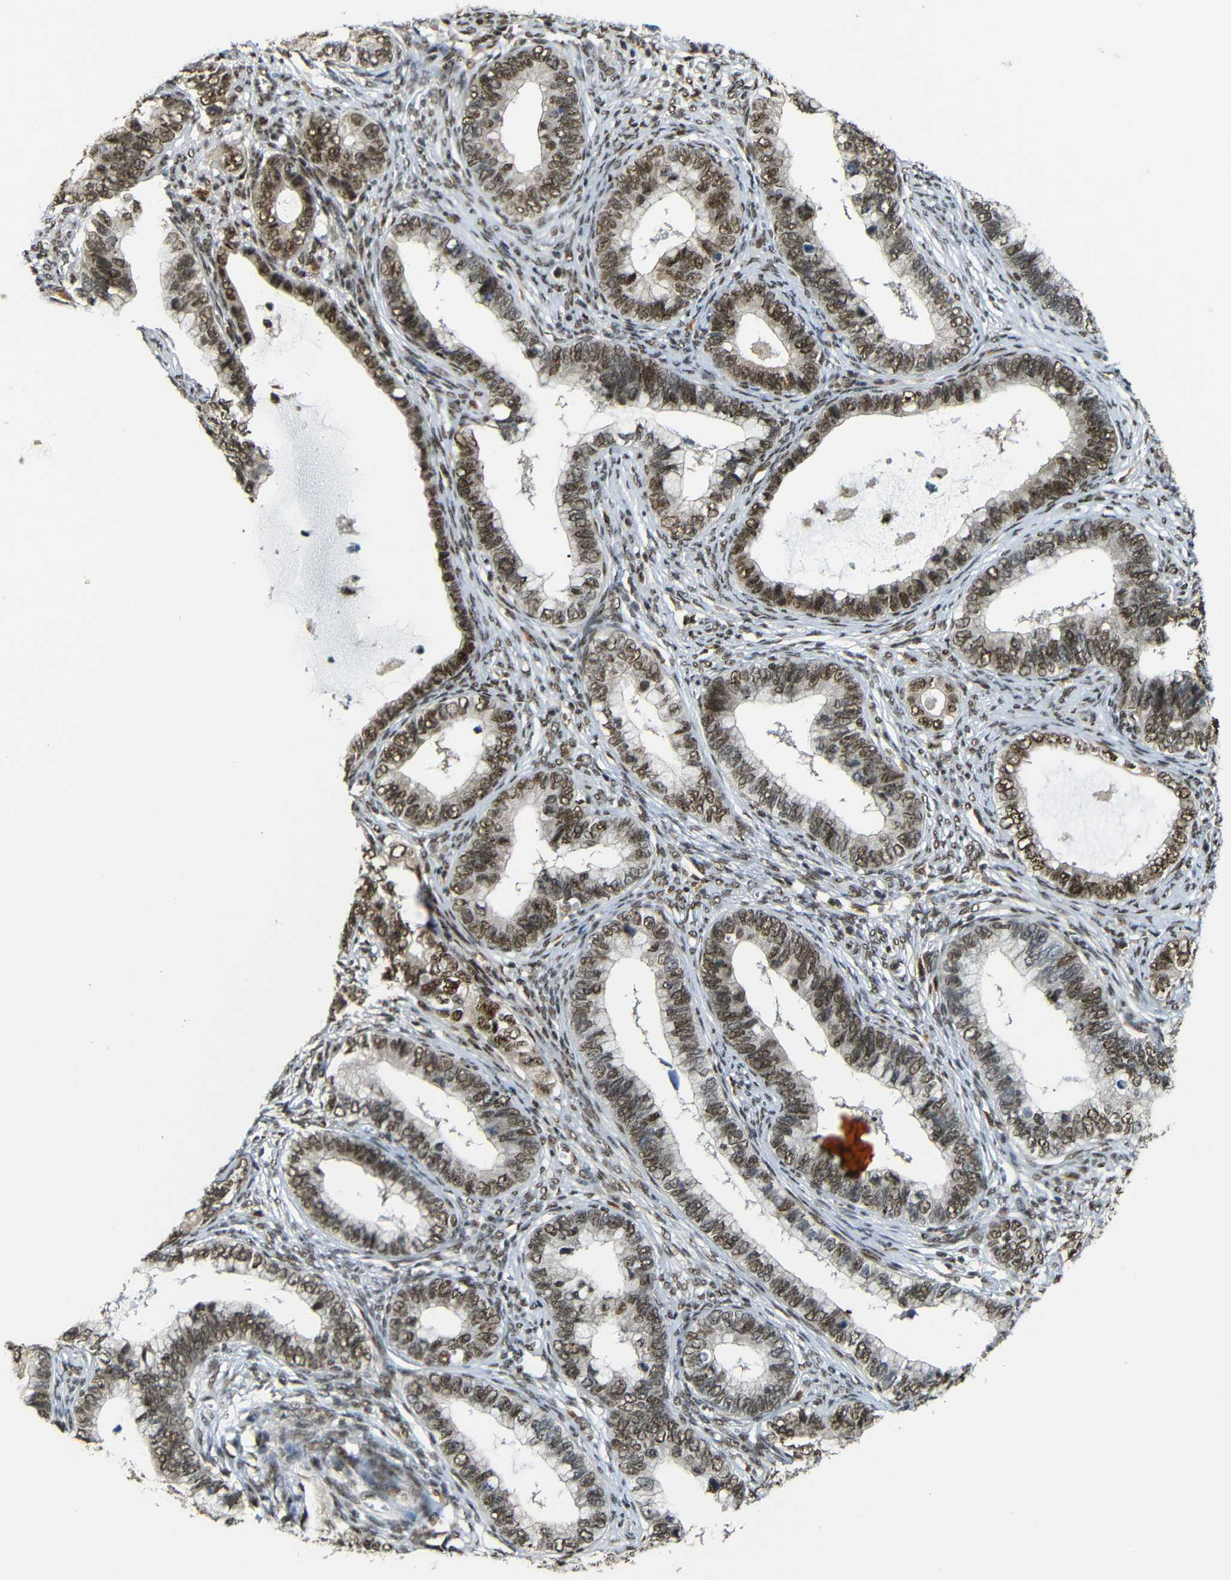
{"staining": {"intensity": "moderate", "quantity": ">75%", "location": "cytoplasmic/membranous,nuclear"}, "tissue": "cervical cancer", "cell_type": "Tumor cells", "image_type": "cancer", "snomed": [{"axis": "morphology", "description": "Adenocarcinoma, NOS"}, {"axis": "topography", "description": "Cervix"}], "caption": "Human adenocarcinoma (cervical) stained with a brown dye exhibits moderate cytoplasmic/membranous and nuclear positive staining in approximately >75% of tumor cells.", "gene": "TCF7L2", "patient": {"sex": "female", "age": 44}}